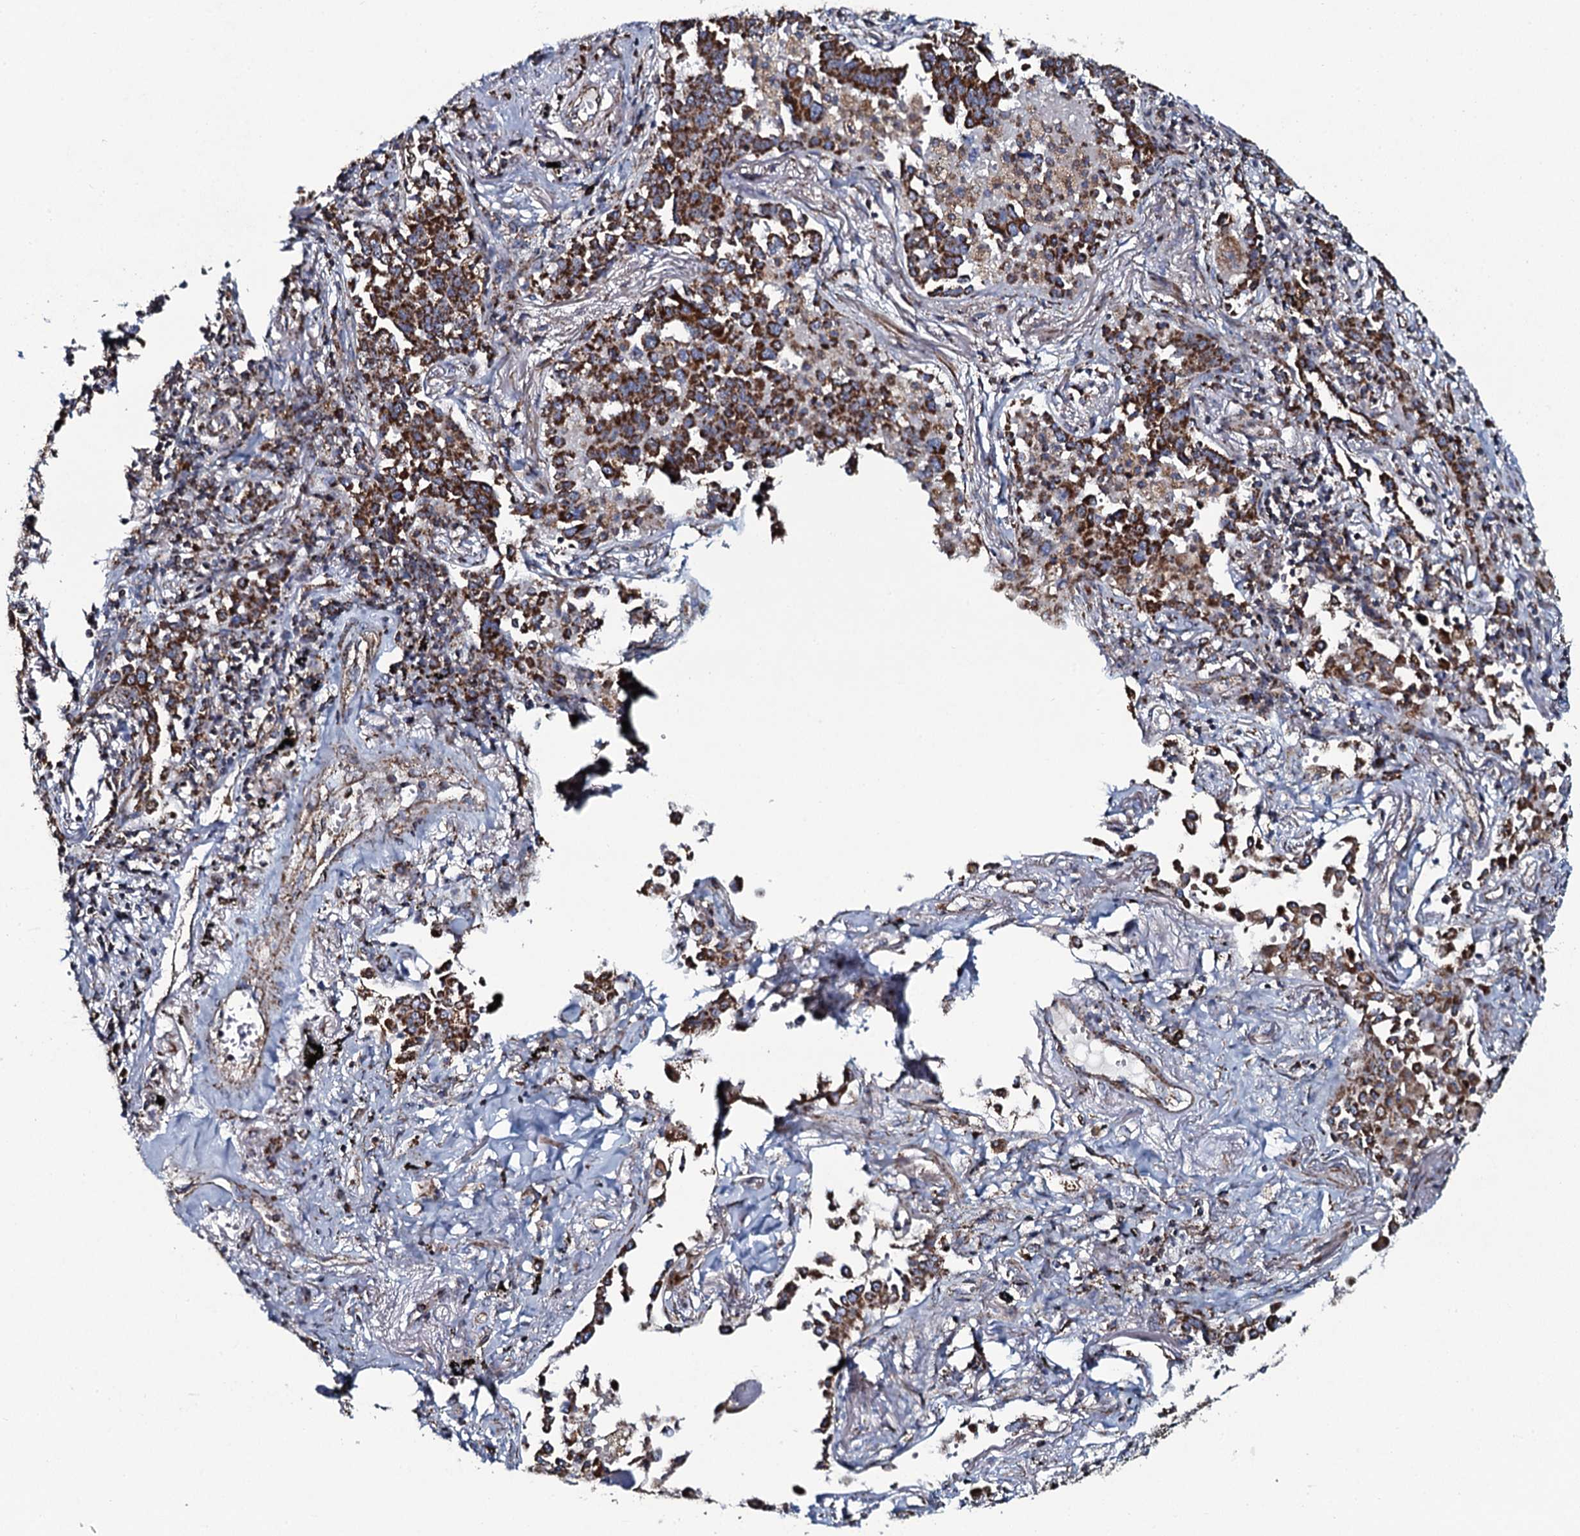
{"staining": {"intensity": "strong", "quantity": ">75%", "location": "cytoplasmic/membranous"}, "tissue": "lung cancer", "cell_type": "Tumor cells", "image_type": "cancer", "snomed": [{"axis": "morphology", "description": "Adenocarcinoma, NOS"}, {"axis": "topography", "description": "Lung"}], "caption": "High-power microscopy captured an immunohistochemistry micrograph of lung cancer, revealing strong cytoplasmic/membranous staining in about >75% of tumor cells.", "gene": "EVC2", "patient": {"sex": "male", "age": 67}}